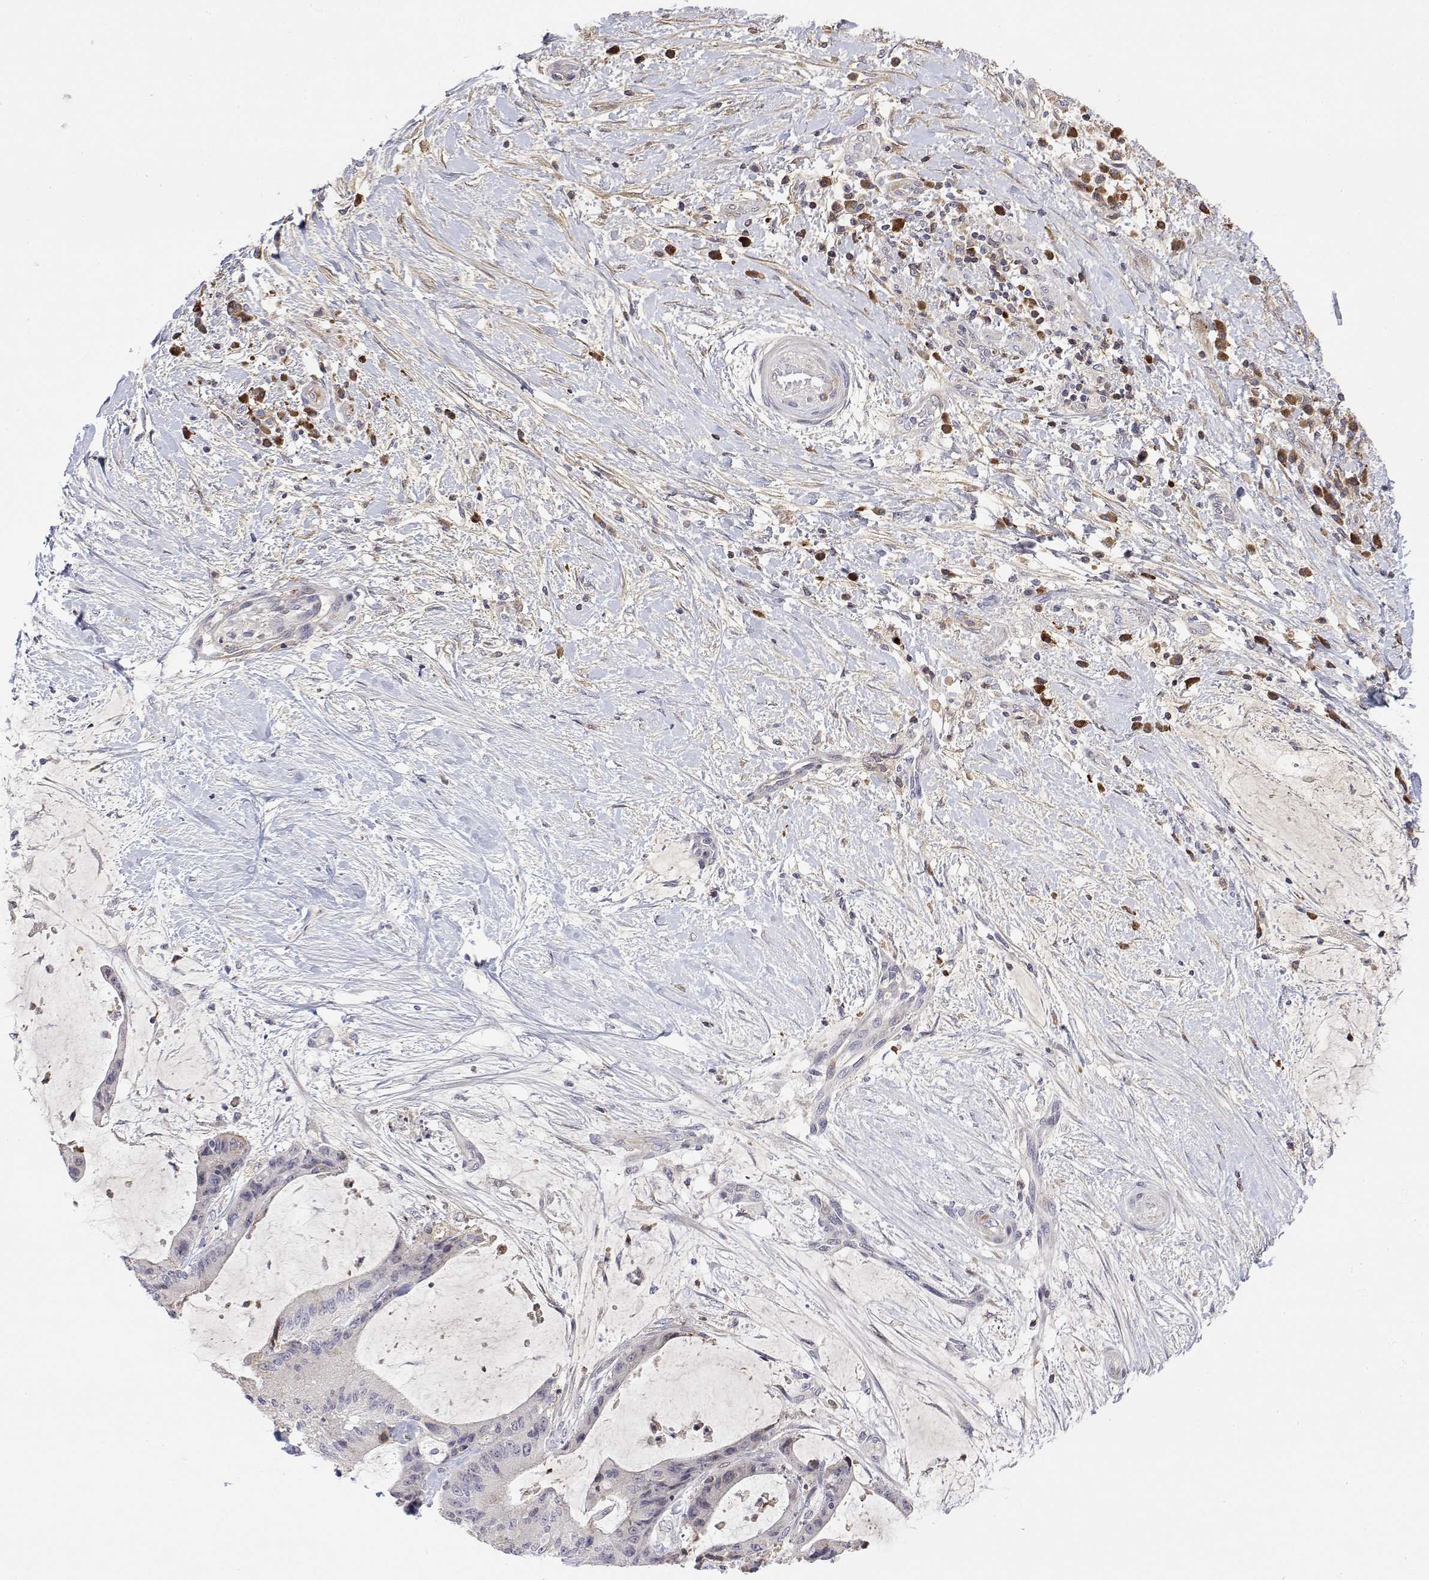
{"staining": {"intensity": "negative", "quantity": "none", "location": "none"}, "tissue": "liver cancer", "cell_type": "Tumor cells", "image_type": "cancer", "snomed": [{"axis": "morphology", "description": "Cholangiocarcinoma"}, {"axis": "topography", "description": "Liver"}], "caption": "IHC photomicrograph of neoplastic tissue: cholangiocarcinoma (liver) stained with DAB (3,3'-diaminobenzidine) exhibits no significant protein expression in tumor cells.", "gene": "IGFBP4", "patient": {"sex": "female", "age": 73}}